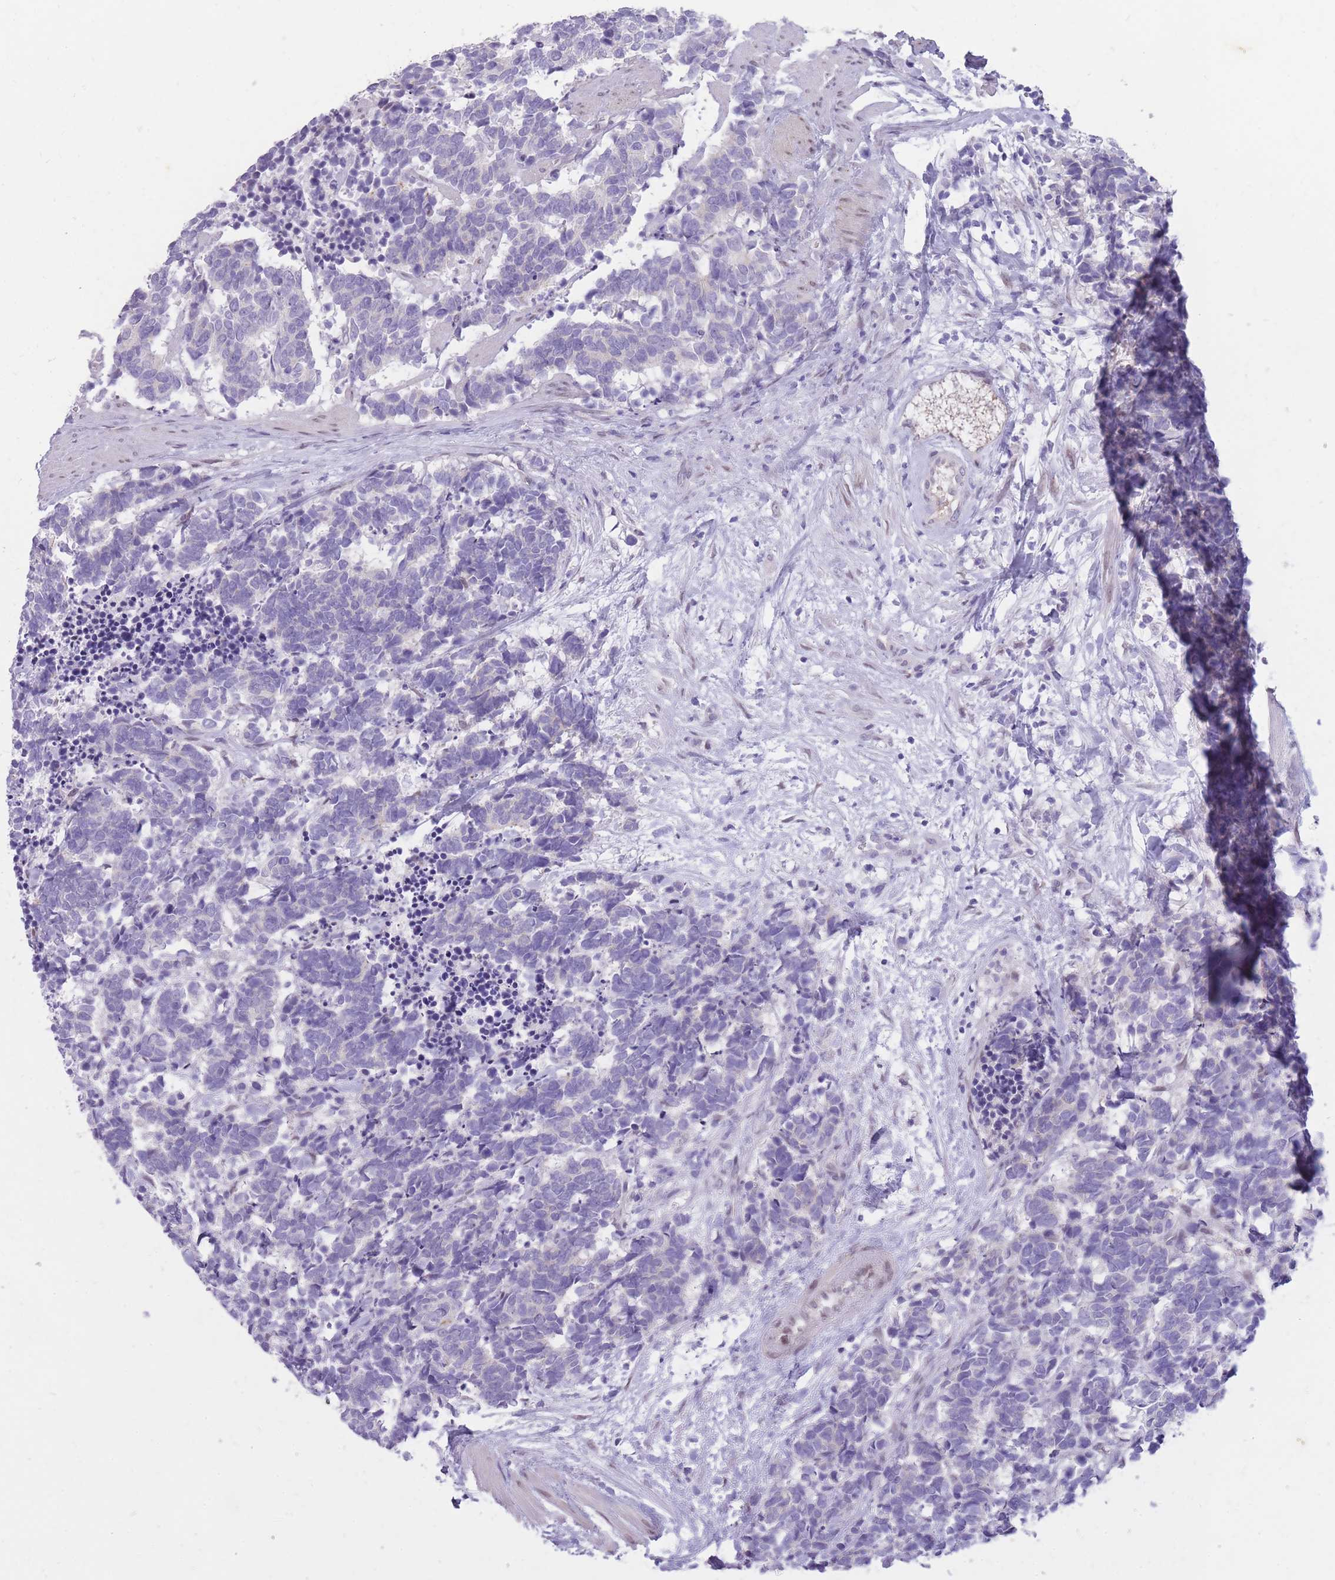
{"staining": {"intensity": "negative", "quantity": "none", "location": "none"}, "tissue": "carcinoid", "cell_type": "Tumor cells", "image_type": "cancer", "snomed": [{"axis": "morphology", "description": "Carcinoma, NOS"}, {"axis": "morphology", "description": "Carcinoid, malignant, NOS"}, {"axis": "topography", "description": "Prostate"}], "caption": "The photomicrograph demonstrates no significant staining in tumor cells of carcinoma.", "gene": "HOOK2", "patient": {"sex": "male", "age": 57}}